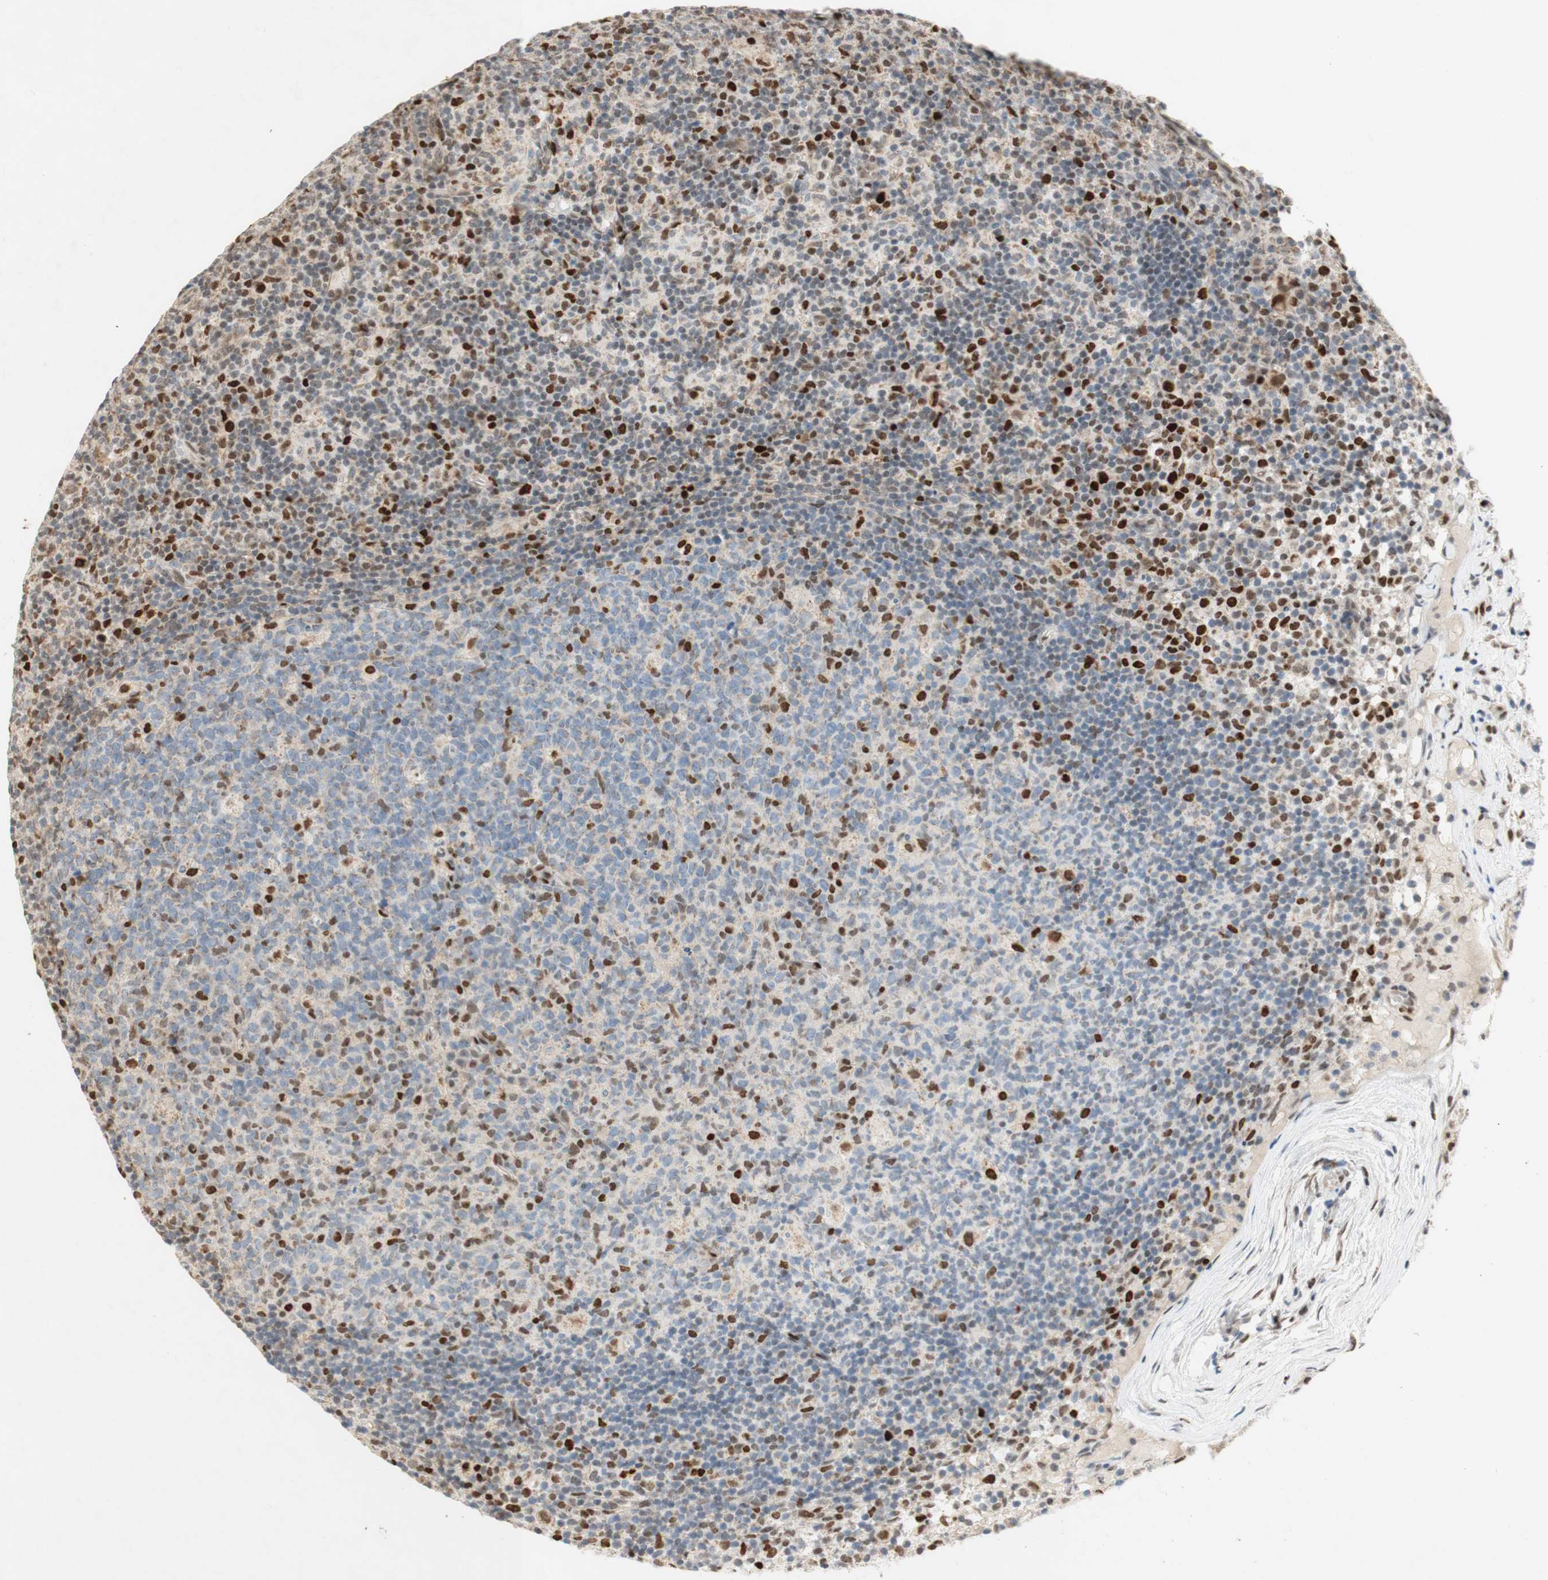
{"staining": {"intensity": "strong", "quantity": "<25%", "location": "nuclear"}, "tissue": "lymph node", "cell_type": "Germinal center cells", "image_type": "normal", "snomed": [{"axis": "morphology", "description": "Normal tissue, NOS"}, {"axis": "morphology", "description": "Inflammation, NOS"}, {"axis": "topography", "description": "Lymph node"}], "caption": "Protein staining of benign lymph node displays strong nuclear positivity in approximately <25% of germinal center cells.", "gene": "DNMT3A", "patient": {"sex": "male", "age": 55}}